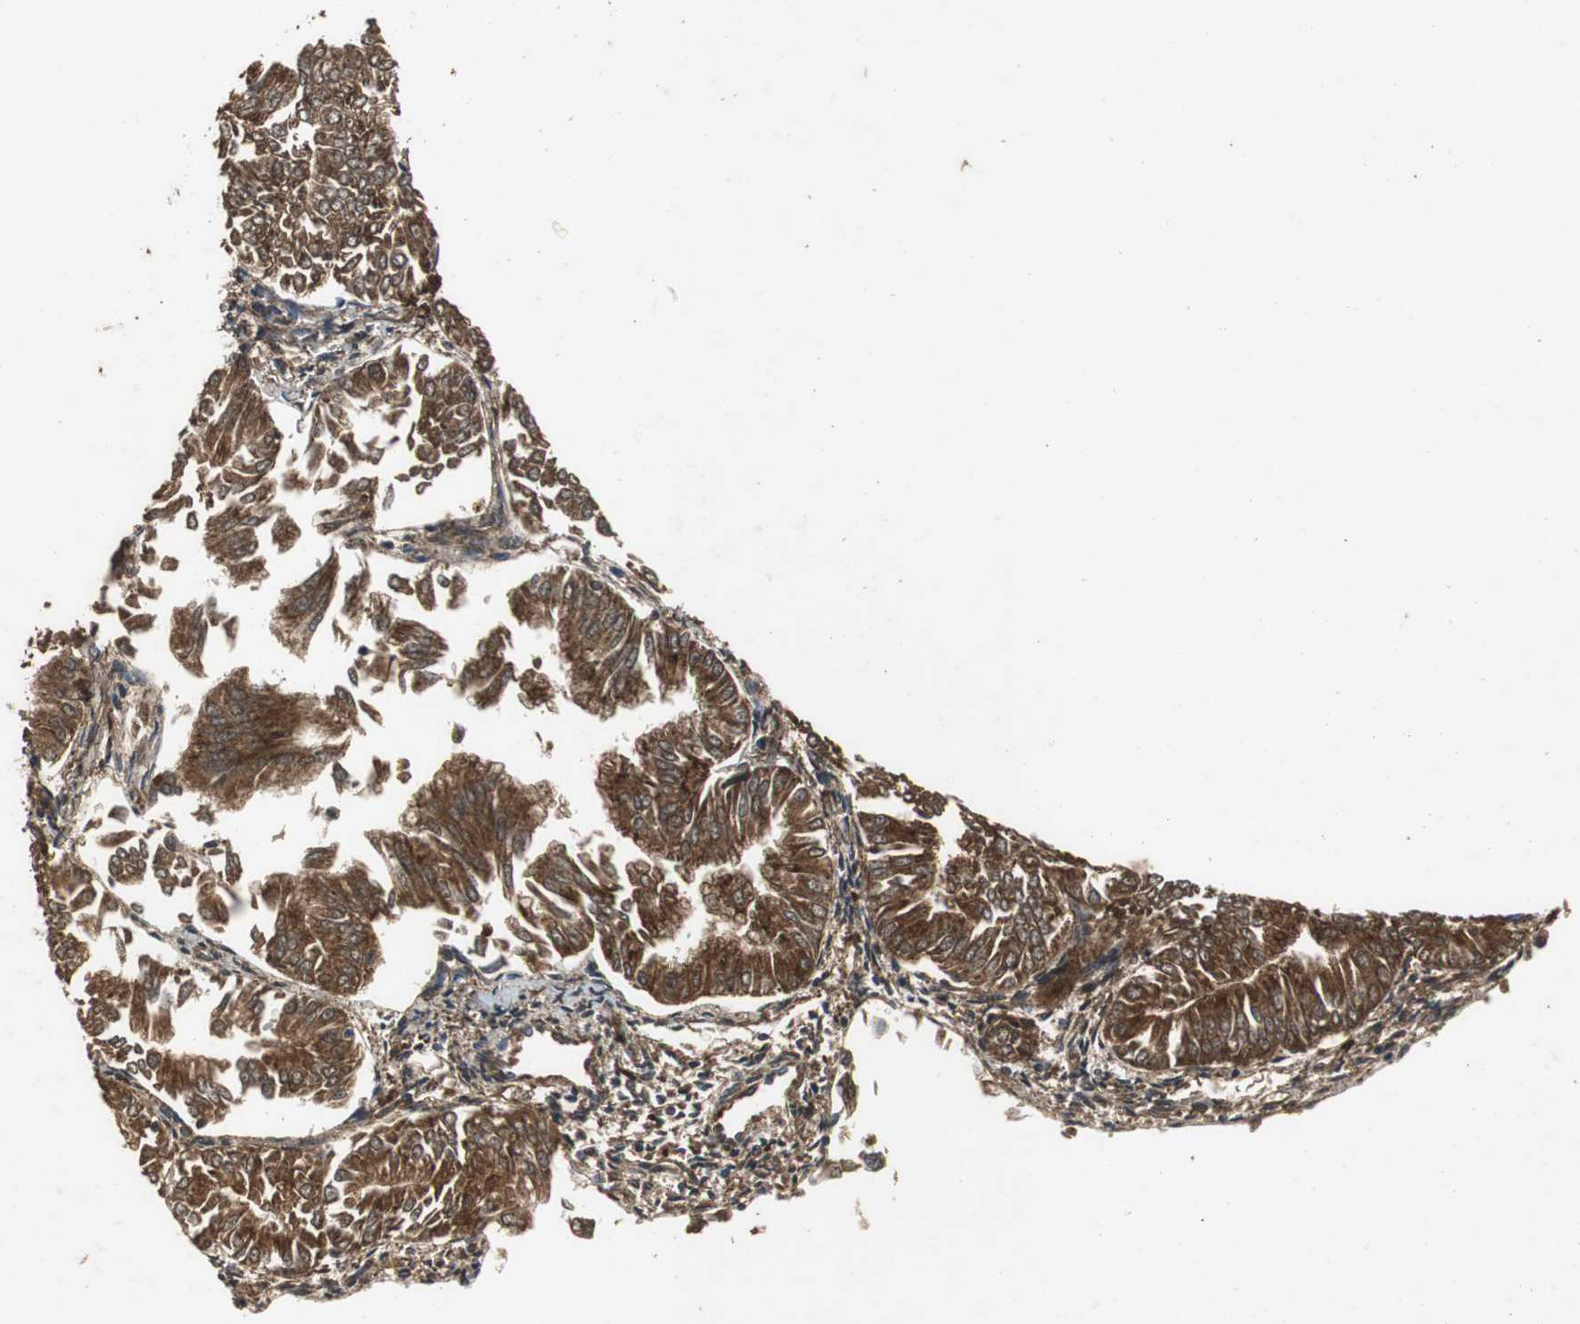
{"staining": {"intensity": "strong", "quantity": ">75%", "location": "cytoplasmic/membranous"}, "tissue": "endometrial cancer", "cell_type": "Tumor cells", "image_type": "cancer", "snomed": [{"axis": "morphology", "description": "Adenocarcinoma, NOS"}, {"axis": "topography", "description": "Endometrium"}], "caption": "An image showing strong cytoplasmic/membranous expression in about >75% of tumor cells in endometrial cancer (adenocarcinoma), as visualized by brown immunohistochemical staining.", "gene": "NAA10", "patient": {"sex": "female", "age": 53}}